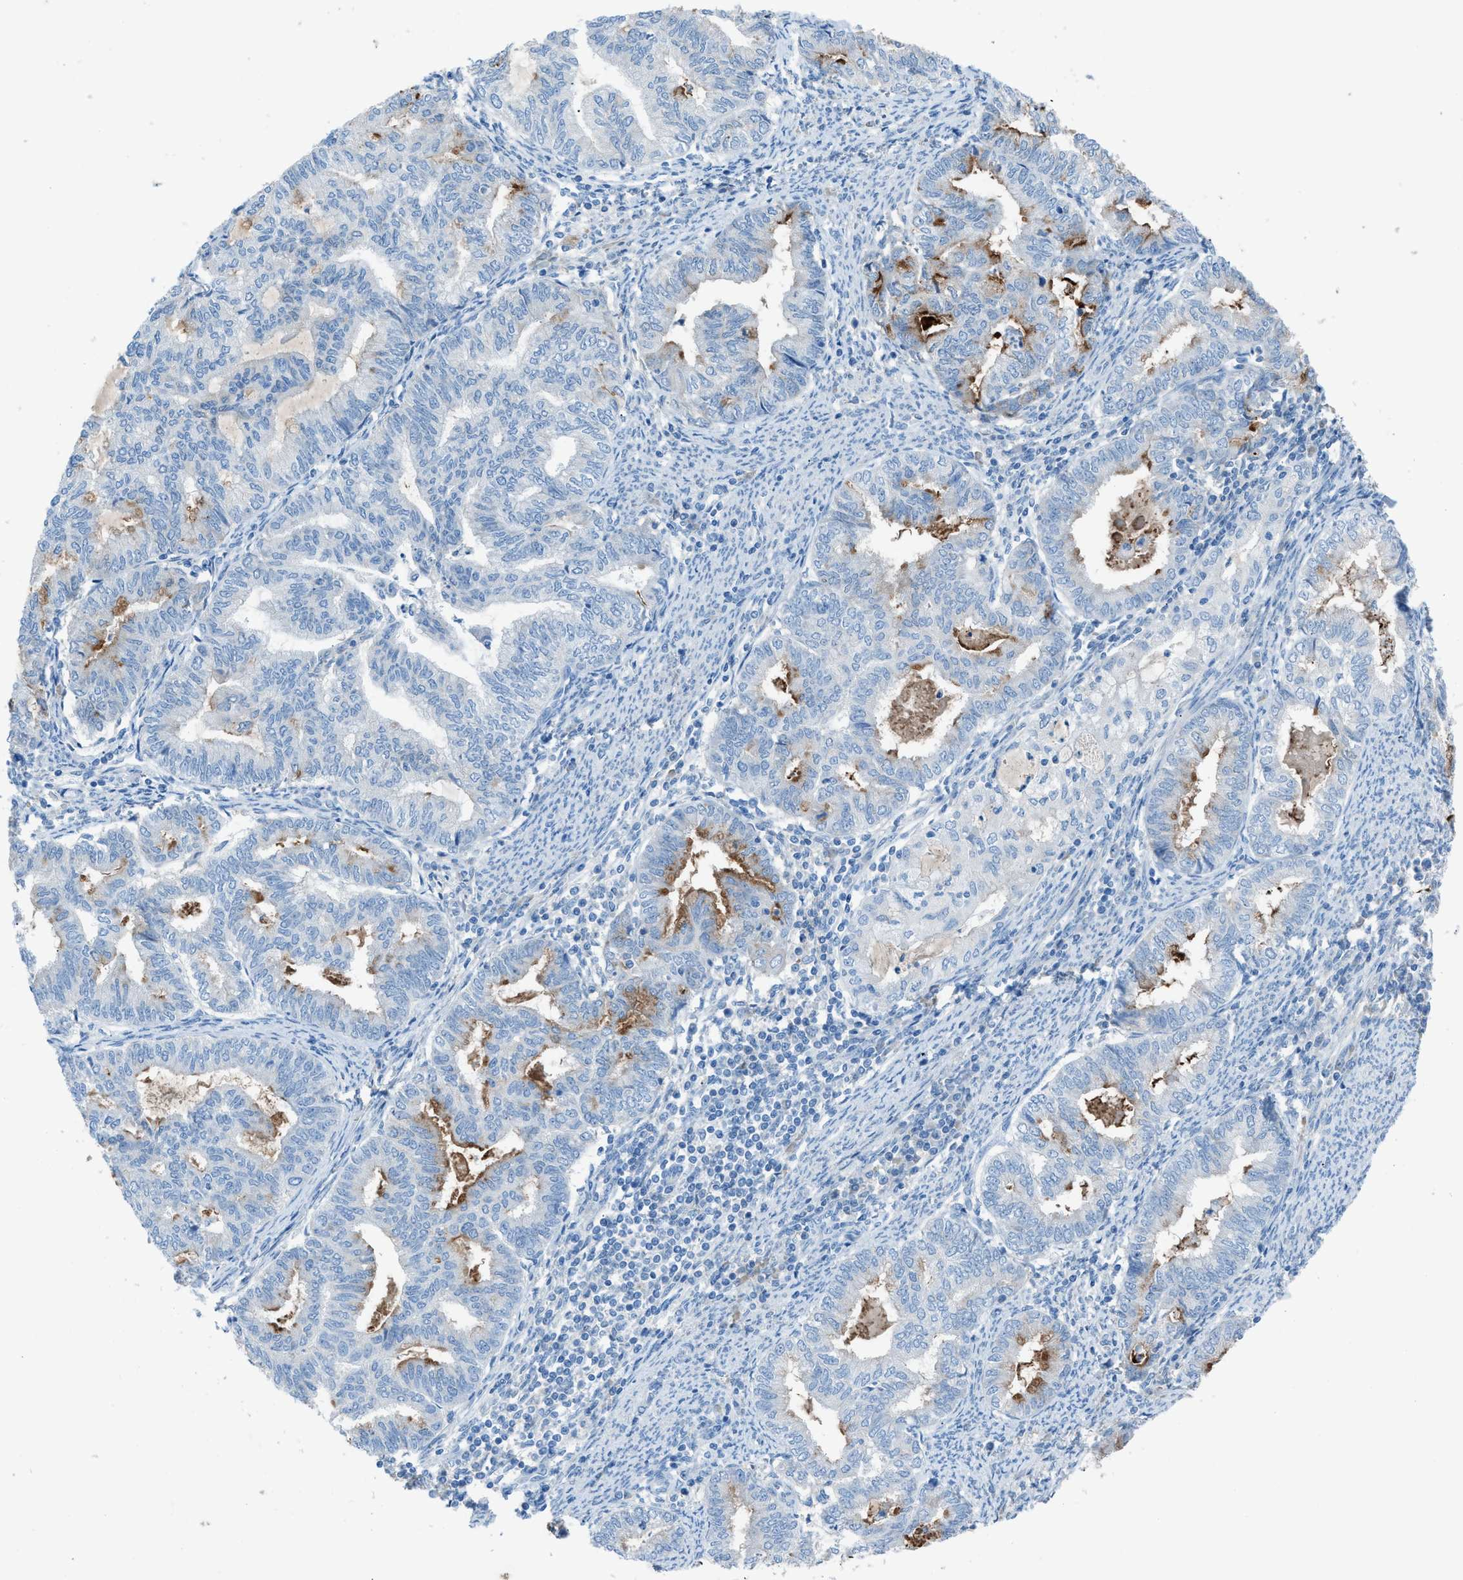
{"staining": {"intensity": "moderate", "quantity": "25%-75%", "location": "cytoplasmic/membranous"}, "tissue": "endometrial cancer", "cell_type": "Tumor cells", "image_type": "cancer", "snomed": [{"axis": "morphology", "description": "Adenocarcinoma, NOS"}, {"axis": "topography", "description": "Endometrium"}], "caption": "A high-resolution image shows immunohistochemistry (IHC) staining of adenocarcinoma (endometrial), which displays moderate cytoplasmic/membranous expression in approximately 25%-75% of tumor cells.", "gene": "C5AR2", "patient": {"sex": "female", "age": 79}}